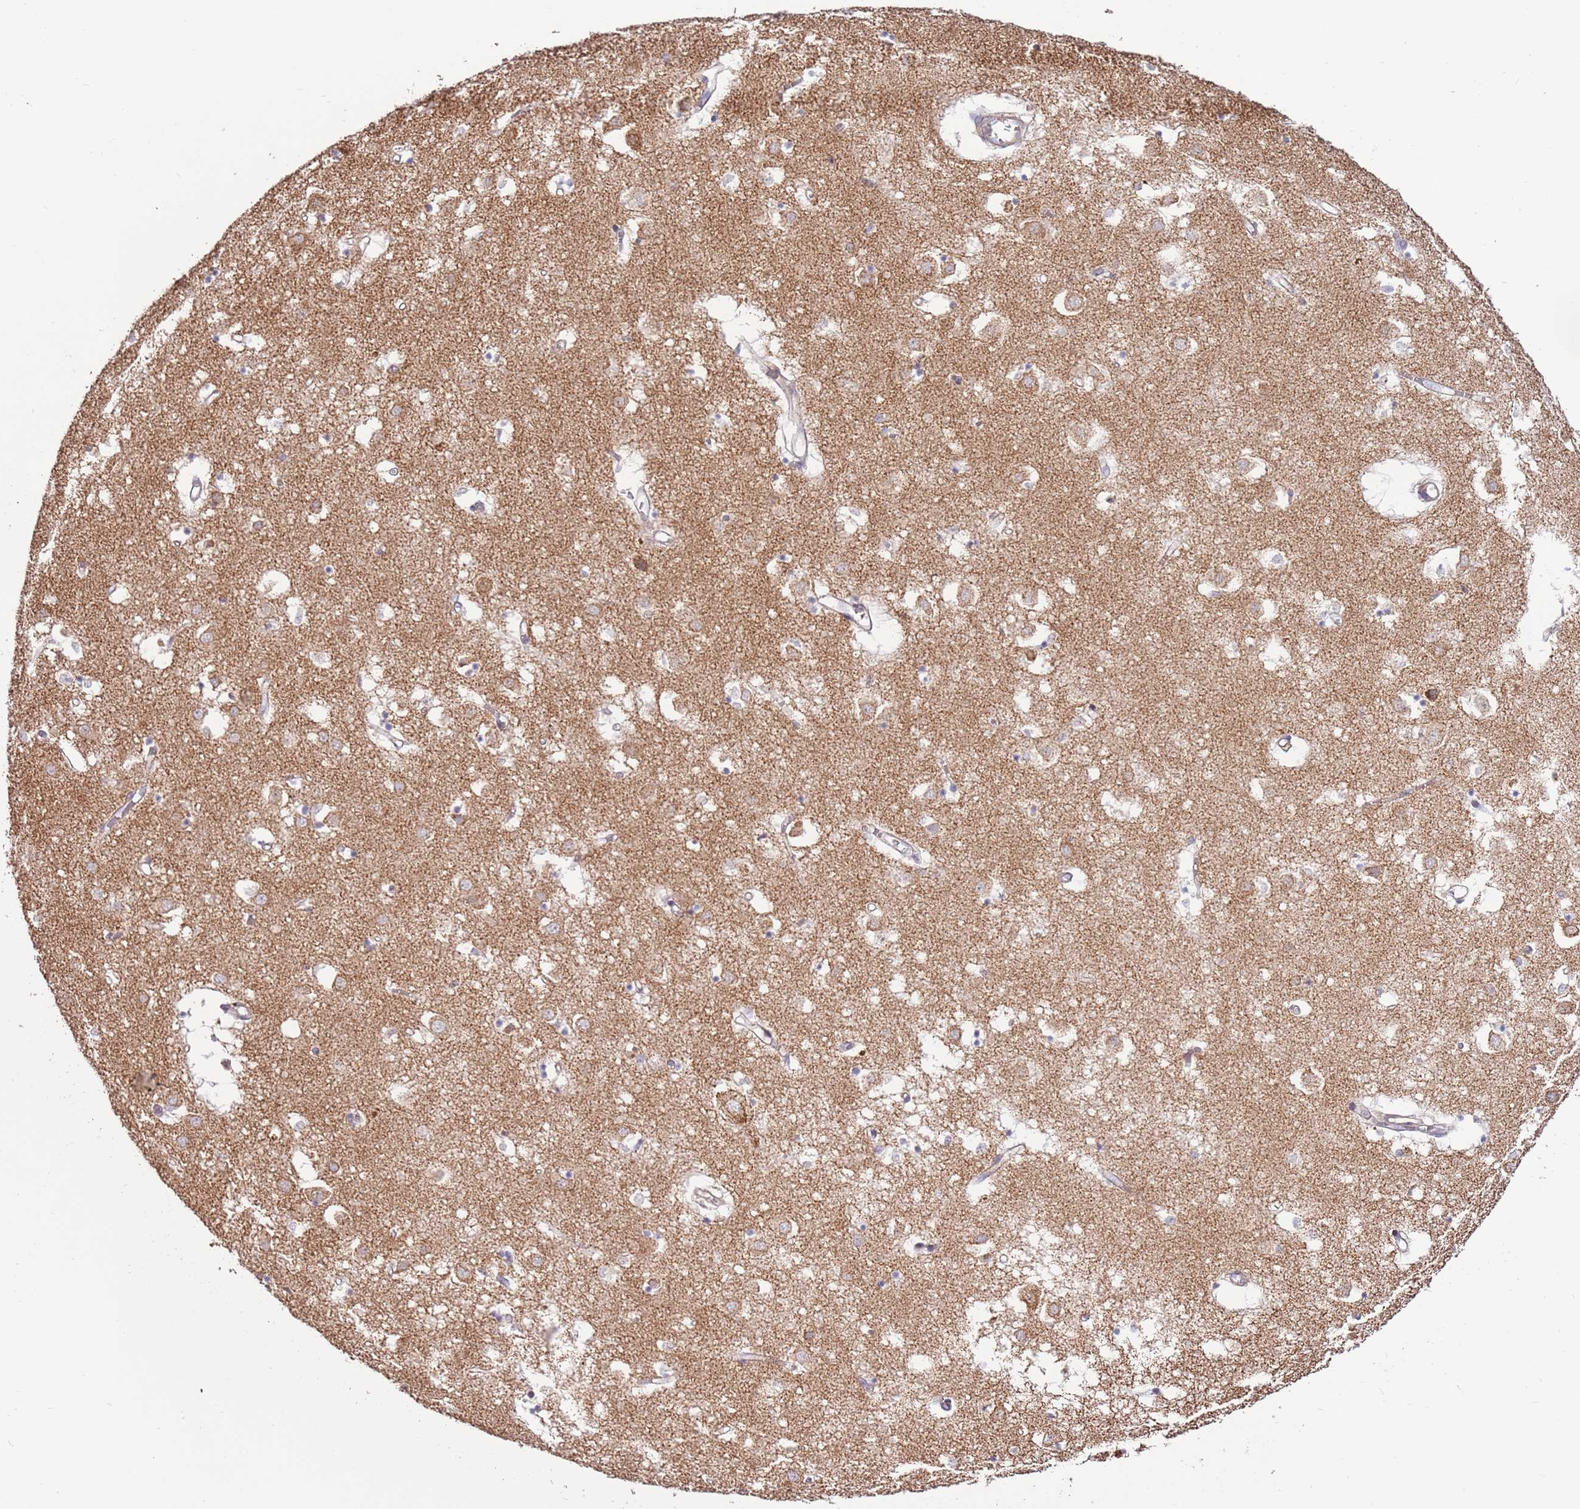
{"staining": {"intensity": "negative", "quantity": "none", "location": "none"}, "tissue": "caudate", "cell_type": "Glial cells", "image_type": "normal", "snomed": [{"axis": "morphology", "description": "Normal tissue, NOS"}, {"axis": "topography", "description": "Lateral ventricle wall"}], "caption": "Immunohistochemistry photomicrograph of benign caudate: caudate stained with DAB (3,3'-diaminobenzidine) exhibits no significant protein staining in glial cells.", "gene": "EVA1B", "patient": {"sex": "male", "age": 70}}